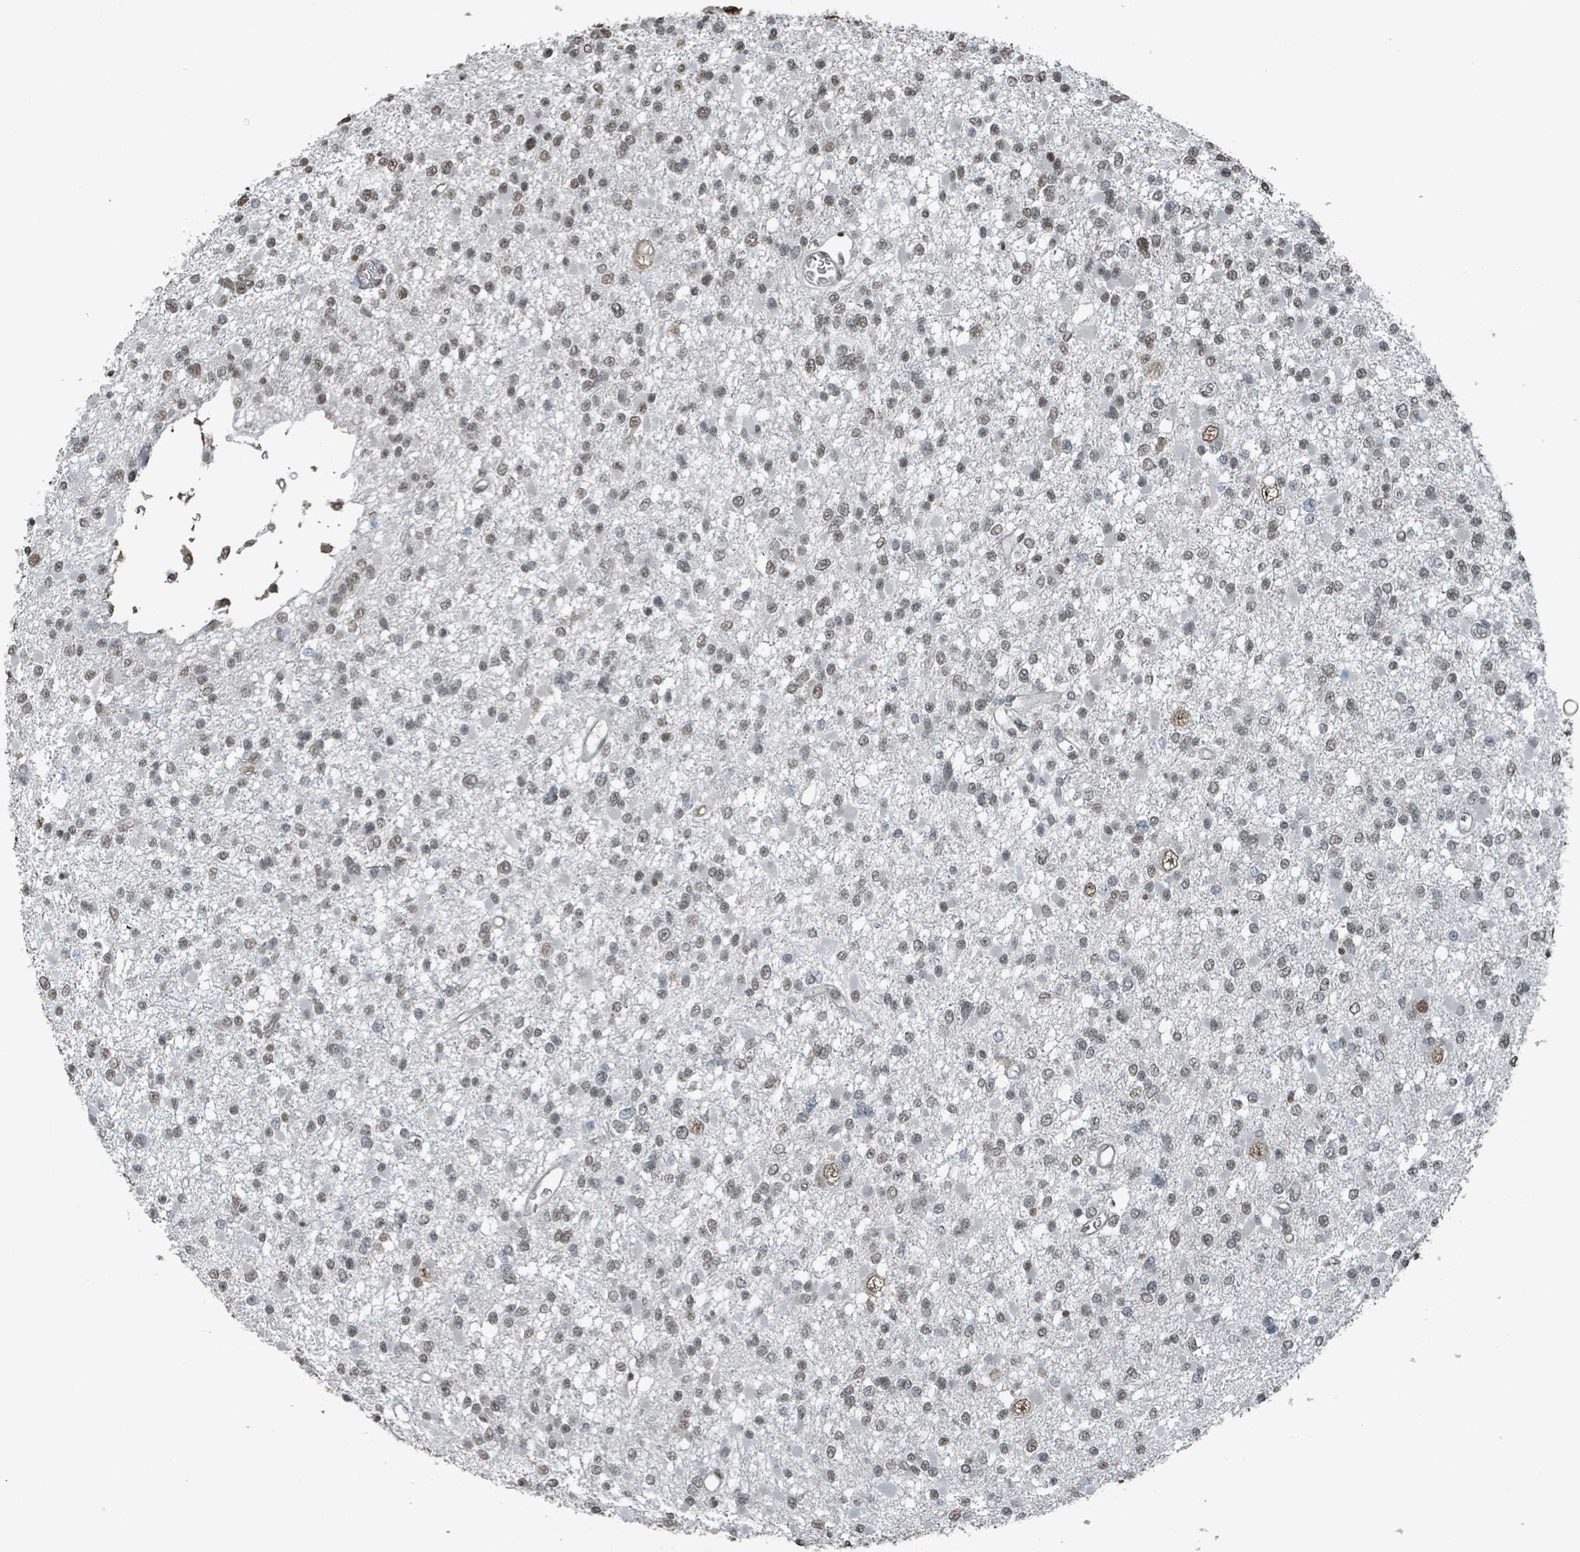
{"staining": {"intensity": "weak", "quantity": ">75%", "location": "nuclear"}, "tissue": "glioma", "cell_type": "Tumor cells", "image_type": "cancer", "snomed": [{"axis": "morphology", "description": "Glioma, malignant, Low grade"}, {"axis": "topography", "description": "Brain"}], "caption": "Glioma stained for a protein exhibits weak nuclear positivity in tumor cells. The staining is performed using DAB (3,3'-diaminobenzidine) brown chromogen to label protein expression. The nuclei are counter-stained blue using hematoxylin.", "gene": "PHIP", "patient": {"sex": "female", "age": 22}}